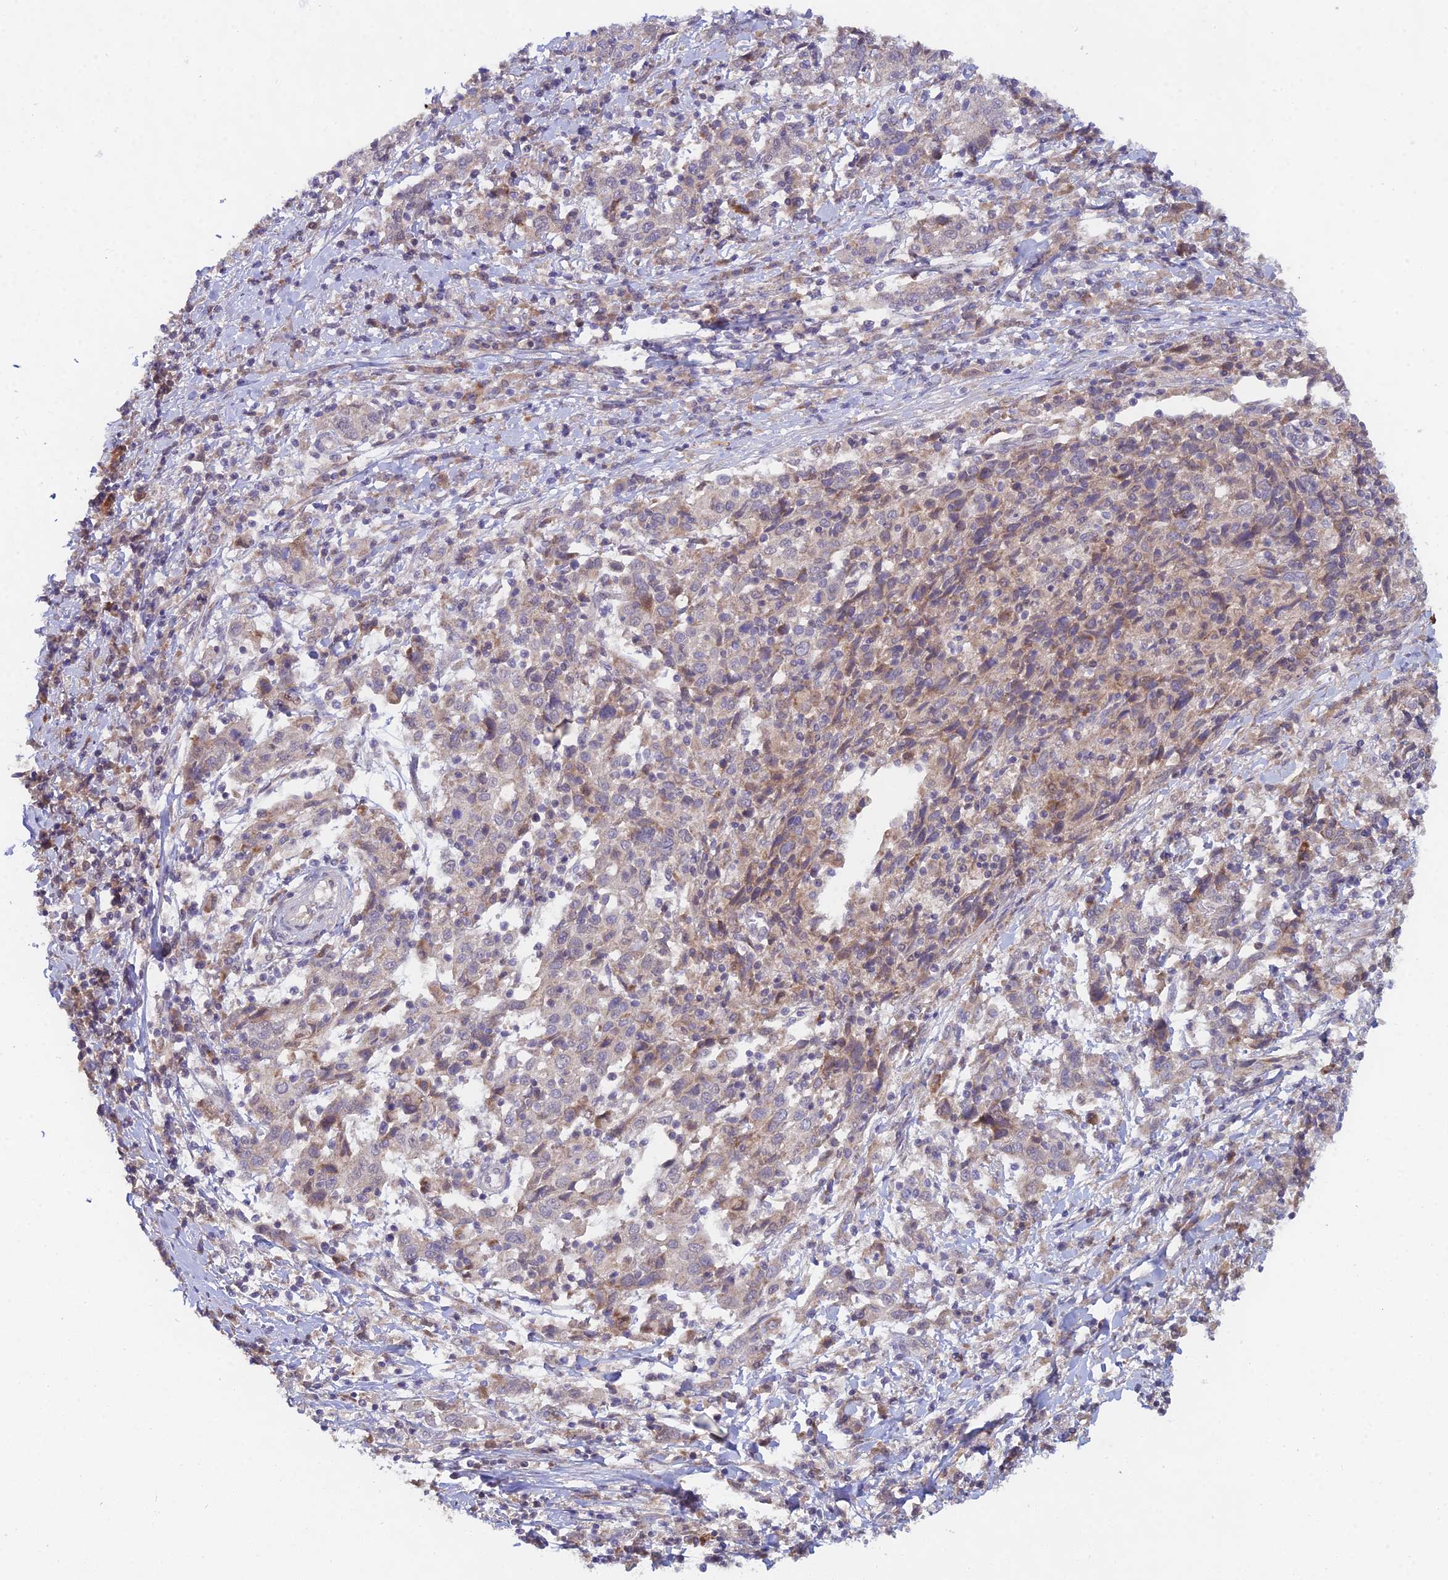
{"staining": {"intensity": "weak", "quantity": "<25%", "location": "cytoplasmic/membranous"}, "tissue": "cervical cancer", "cell_type": "Tumor cells", "image_type": "cancer", "snomed": [{"axis": "morphology", "description": "Squamous cell carcinoma, NOS"}, {"axis": "topography", "description": "Cervix"}], "caption": "Immunohistochemical staining of cervical cancer exhibits no significant positivity in tumor cells.", "gene": "WDR43", "patient": {"sex": "female", "age": 46}}